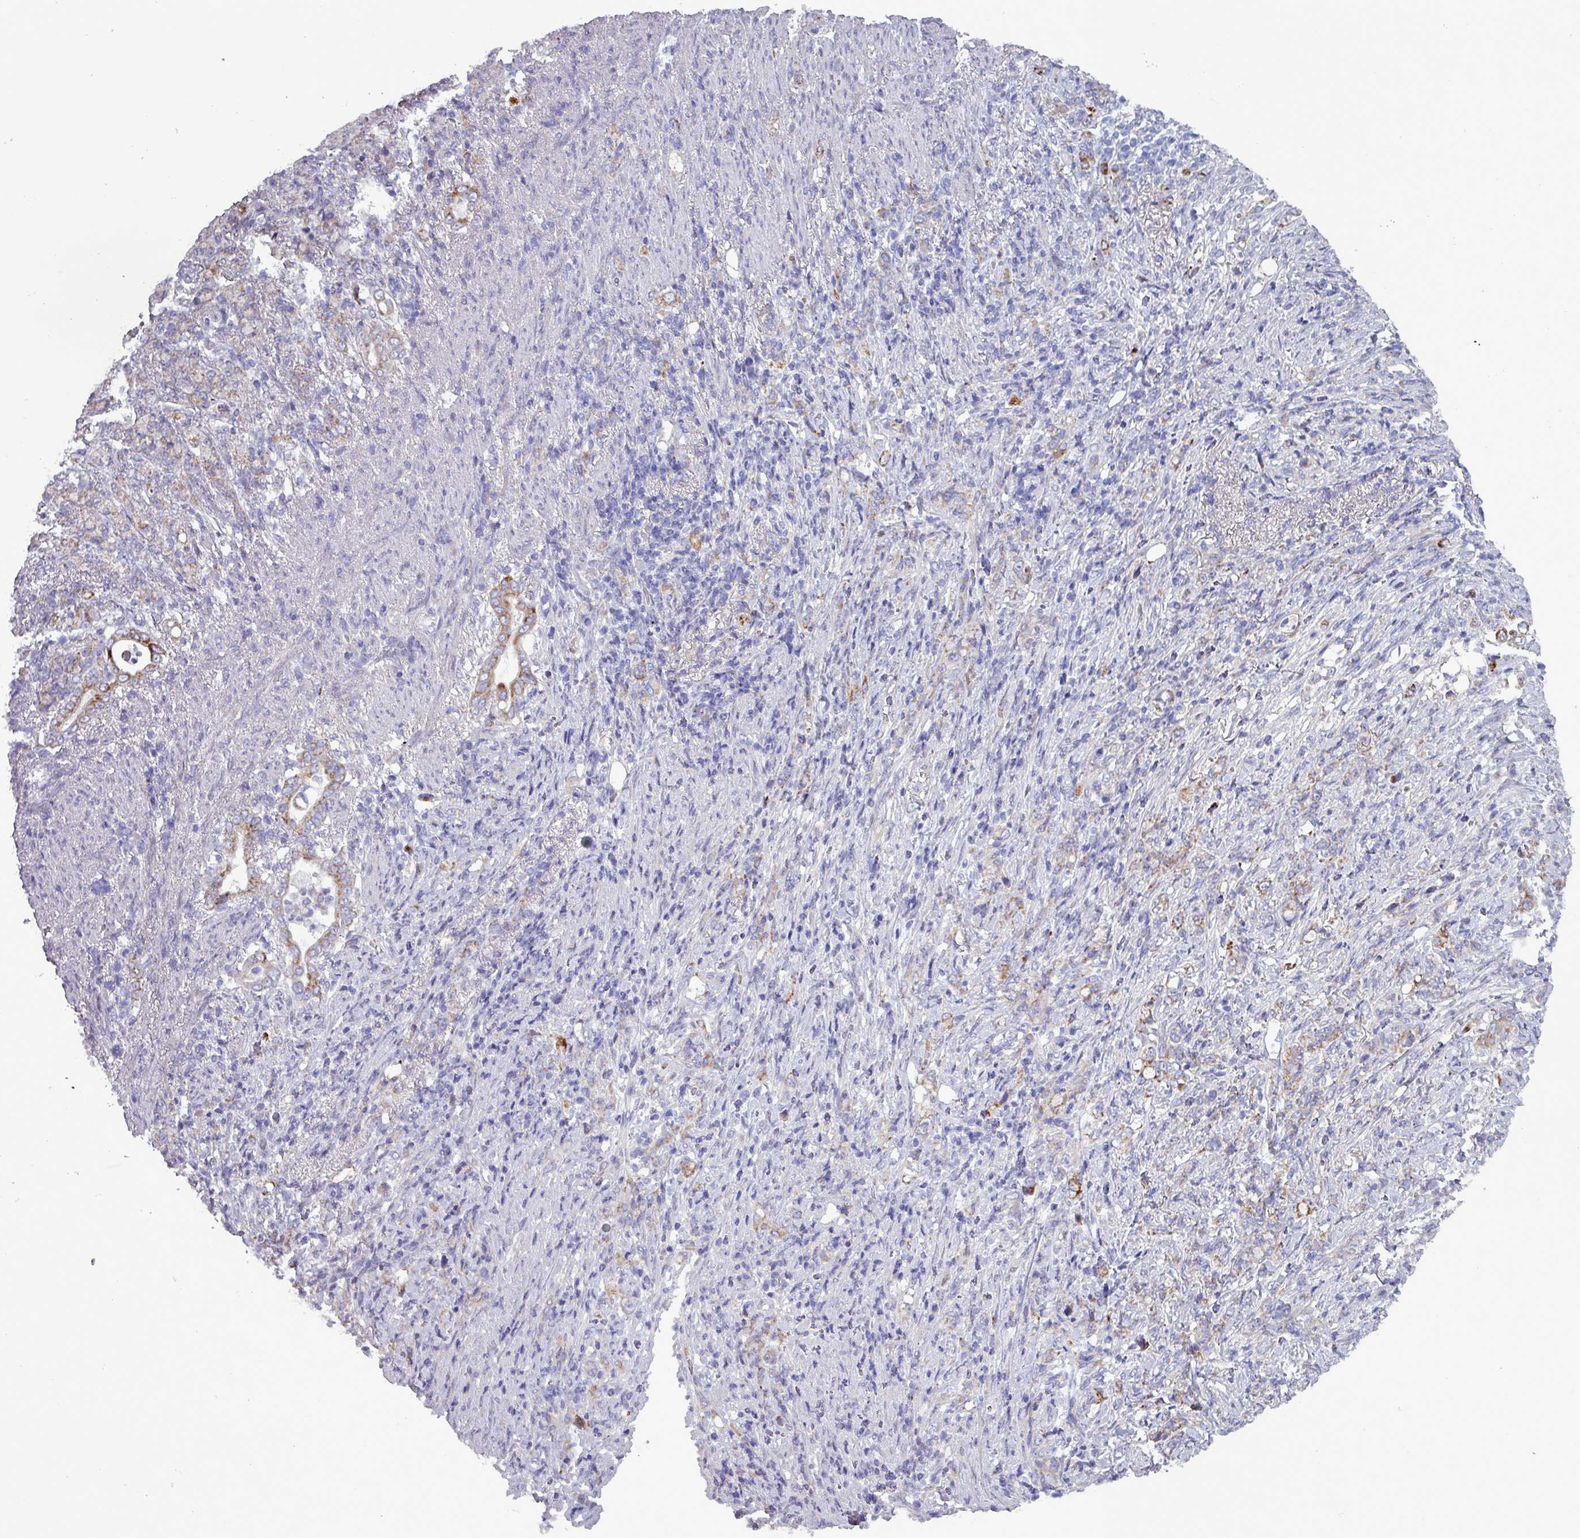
{"staining": {"intensity": "moderate", "quantity": "<25%", "location": "cytoplasmic/membranous"}, "tissue": "stomach cancer", "cell_type": "Tumor cells", "image_type": "cancer", "snomed": [{"axis": "morphology", "description": "Normal tissue, NOS"}, {"axis": "morphology", "description": "Adenocarcinoma, NOS"}, {"axis": "topography", "description": "Stomach"}], "caption": "IHC of human stomach cancer demonstrates low levels of moderate cytoplasmic/membranous positivity in about <25% of tumor cells.", "gene": "HSD3B7", "patient": {"sex": "female", "age": 79}}